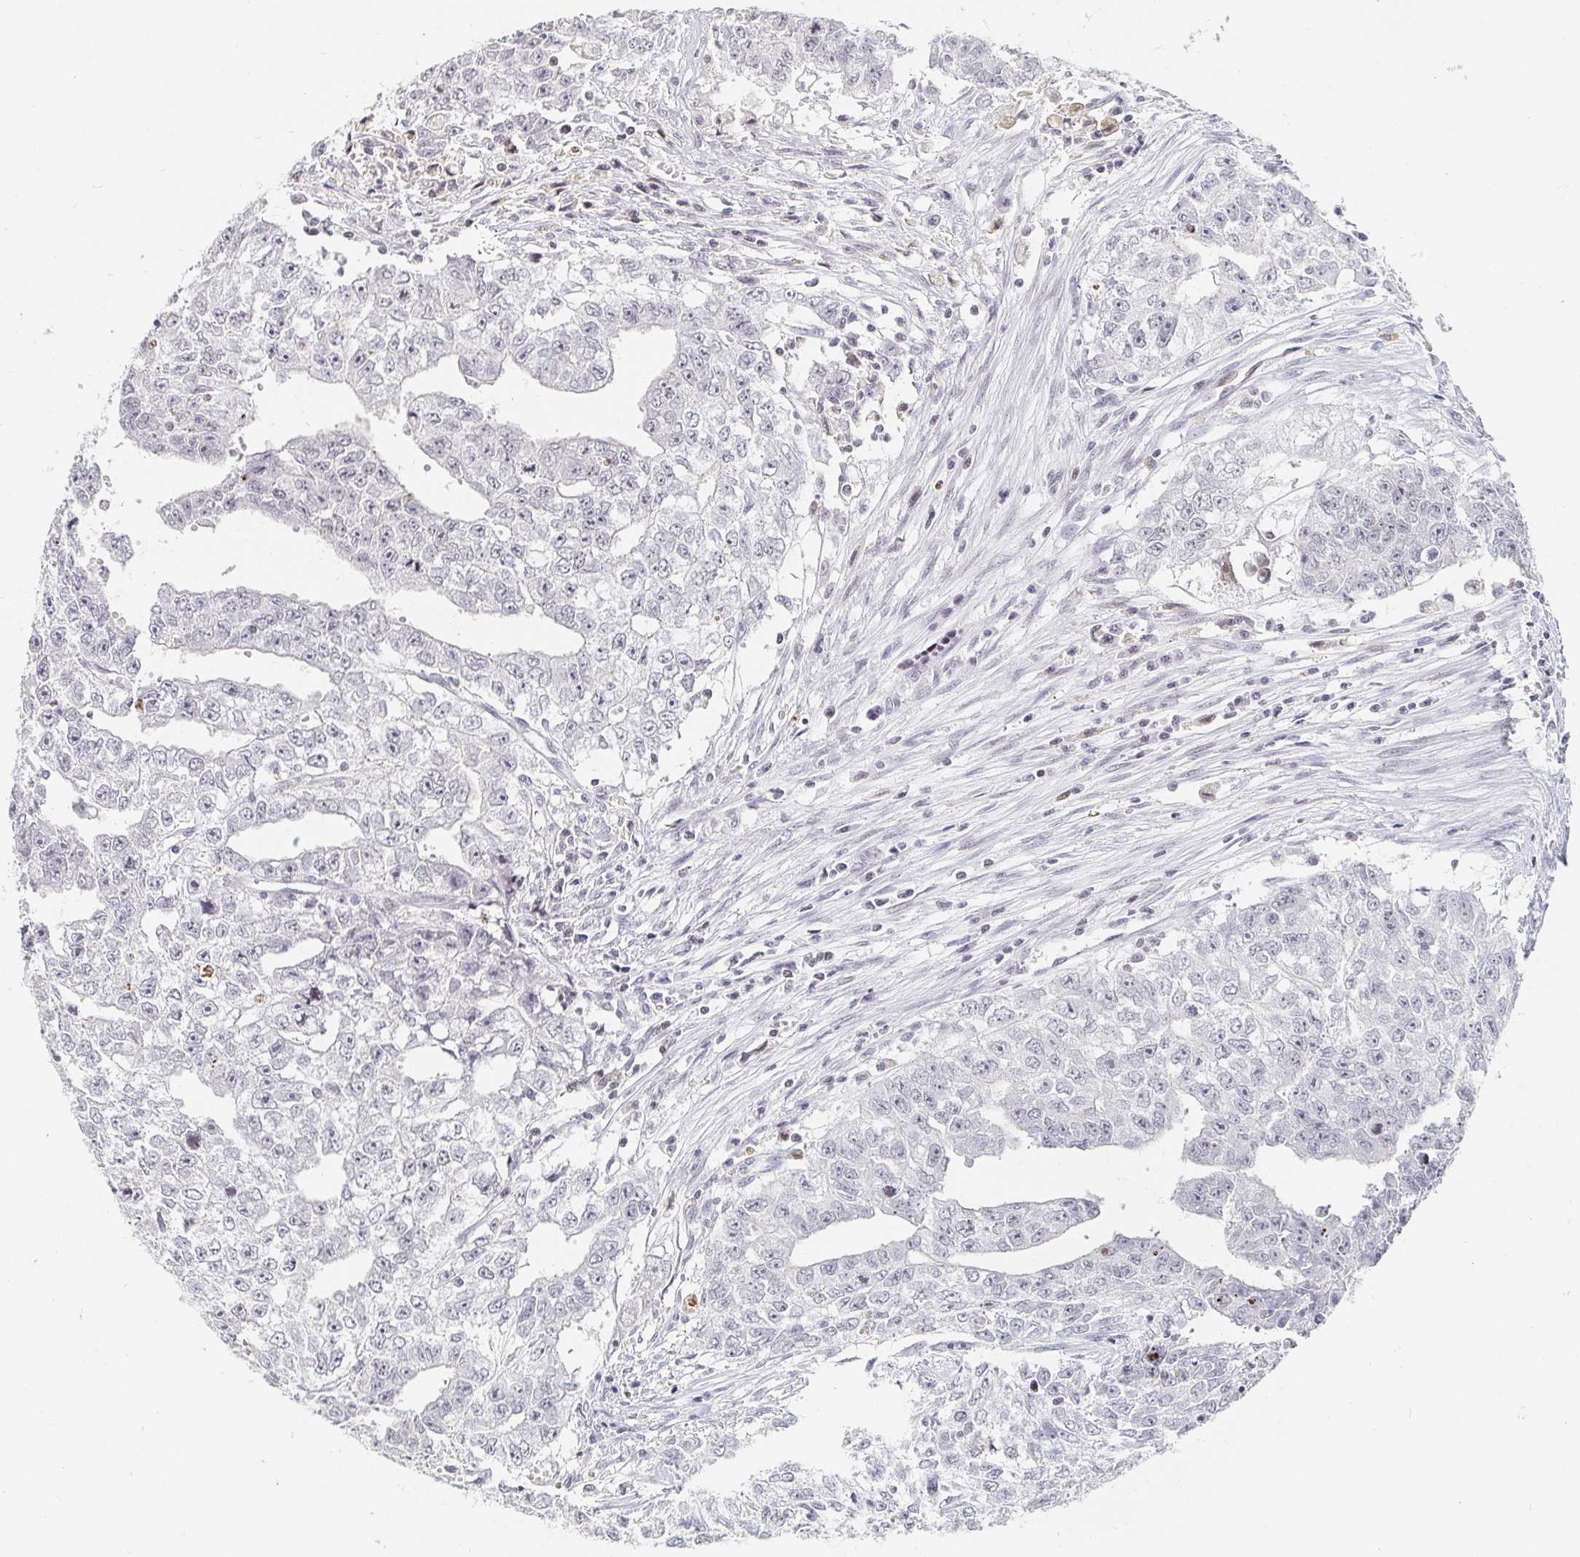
{"staining": {"intensity": "negative", "quantity": "none", "location": "none"}, "tissue": "testis cancer", "cell_type": "Tumor cells", "image_type": "cancer", "snomed": [{"axis": "morphology", "description": "Carcinoma, Embryonal, NOS"}, {"axis": "morphology", "description": "Teratoma, malignant, NOS"}, {"axis": "topography", "description": "Testis"}], "caption": "A high-resolution image shows IHC staining of malignant teratoma (testis), which demonstrates no significant positivity in tumor cells. (DAB (3,3'-diaminobenzidine) immunohistochemistry with hematoxylin counter stain).", "gene": "NME9", "patient": {"sex": "male", "age": 24}}